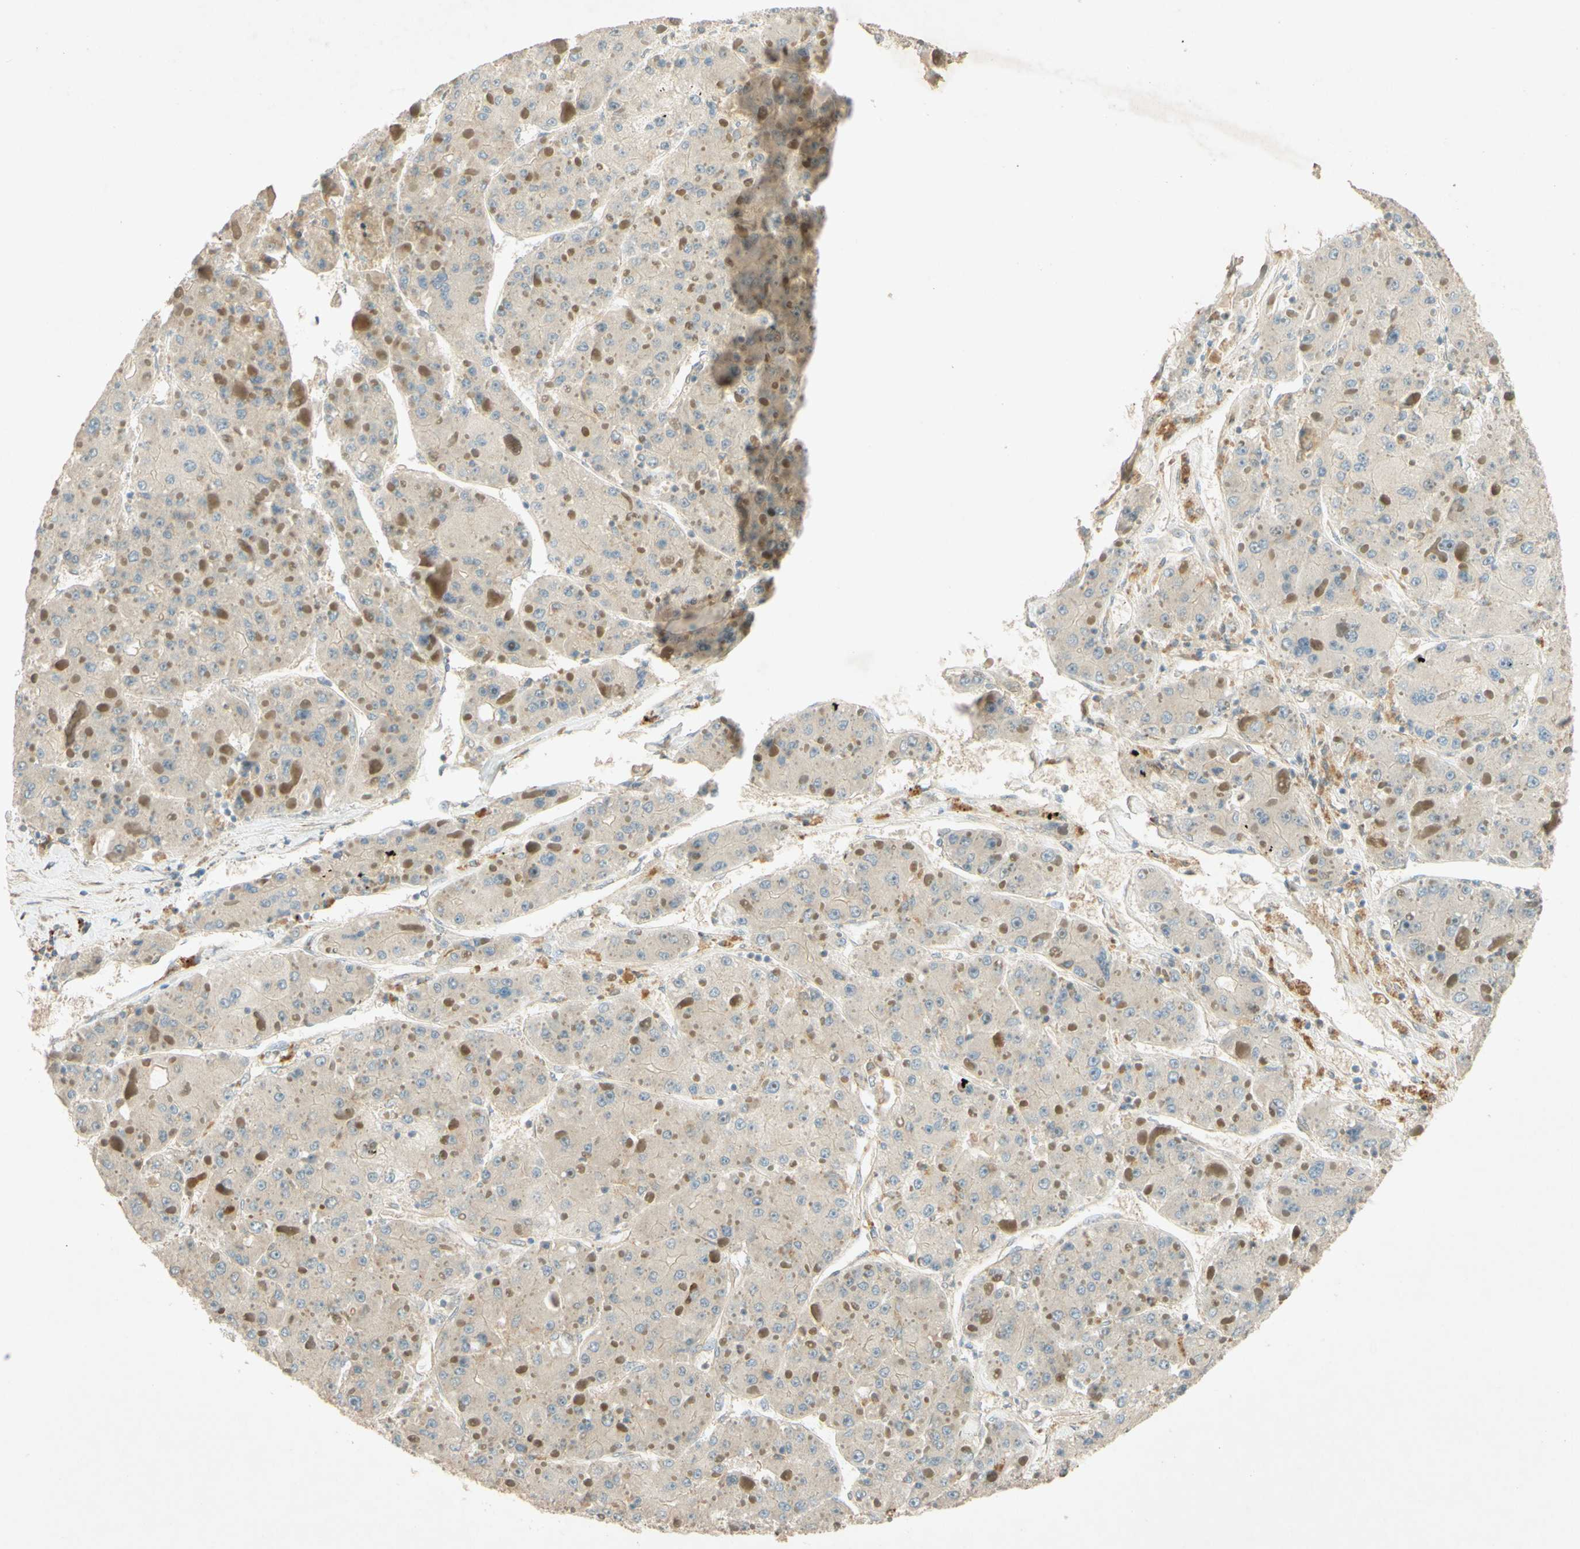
{"staining": {"intensity": "weak", "quantity": ">75%", "location": "cytoplasmic/membranous"}, "tissue": "liver cancer", "cell_type": "Tumor cells", "image_type": "cancer", "snomed": [{"axis": "morphology", "description": "Carcinoma, Hepatocellular, NOS"}, {"axis": "topography", "description": "Liver"}], "caption": "Immunohistochemistry (IHC) photomicrograph of neoplastic tissue: human liver cancer stained using IHC reveals low levels of weak protein expression localized specifically in the cytoplasmic/membranous of tumor cells, appearing as a cytoplasmic/membranous brown color.", "gene": "ADAM17", "patient": {"sex": "female", "age": 73}}